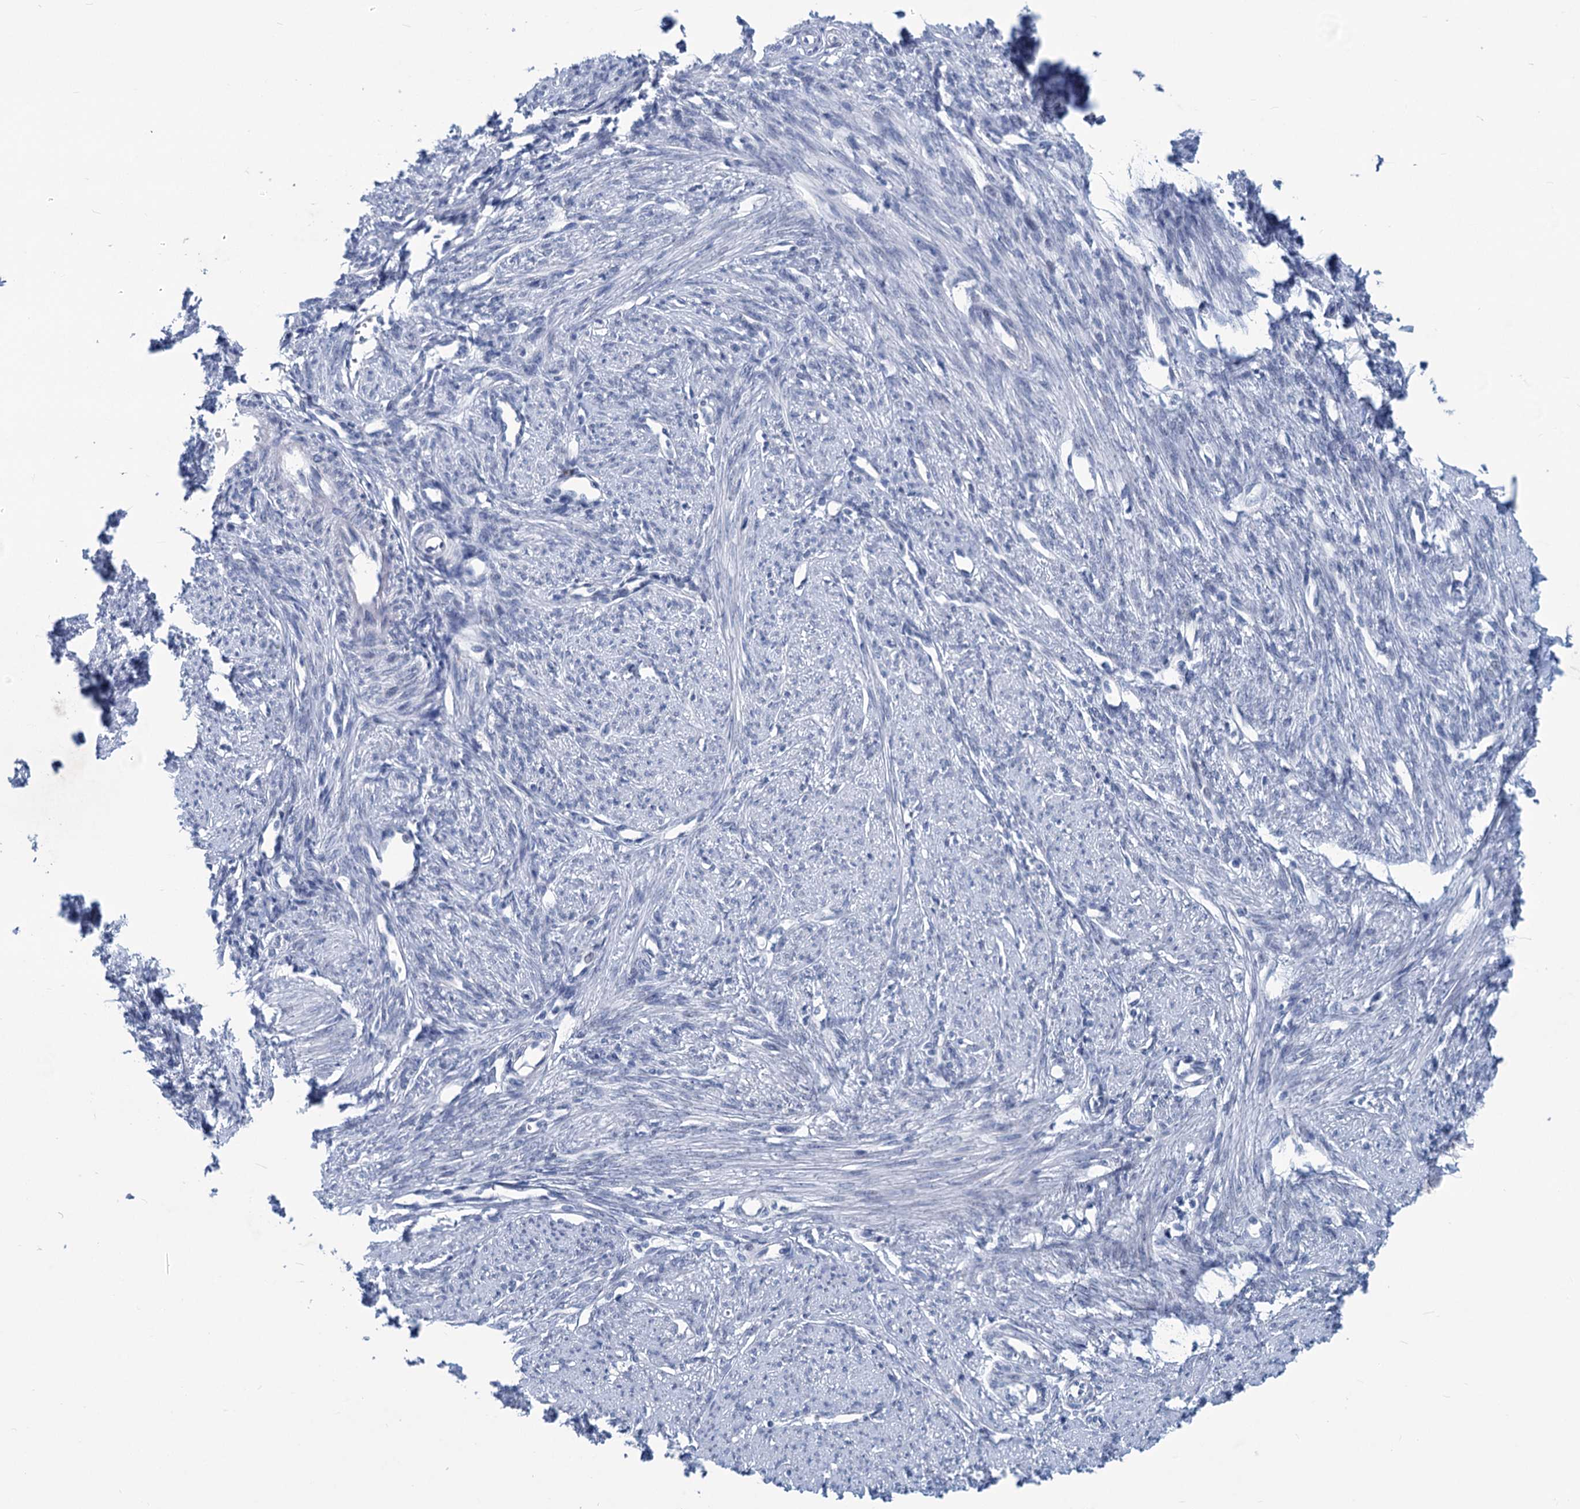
{"staining": {"intensity": "negative", "quantity": "none", "location": "none"}, "tissue": "smooth muscle", "cell_type": "Smooth muscle cells", "image_type": "normal", "snomed": [{"axis": "morphology", "description": "Normal tissue, NOS"}, {"axis": "topography", "description": "Smooth muscle"}, {"axis": "topography", "description": "Uterus"}], "caption": "A high-resolution photomicrograph shows immunohistochemistry (IHC) staining of normal smooth muscle, which reveals no significant positivity in smooth muscle cells.", "gene": "NEU3", "patient": {"sex": "female", "age": 59}}